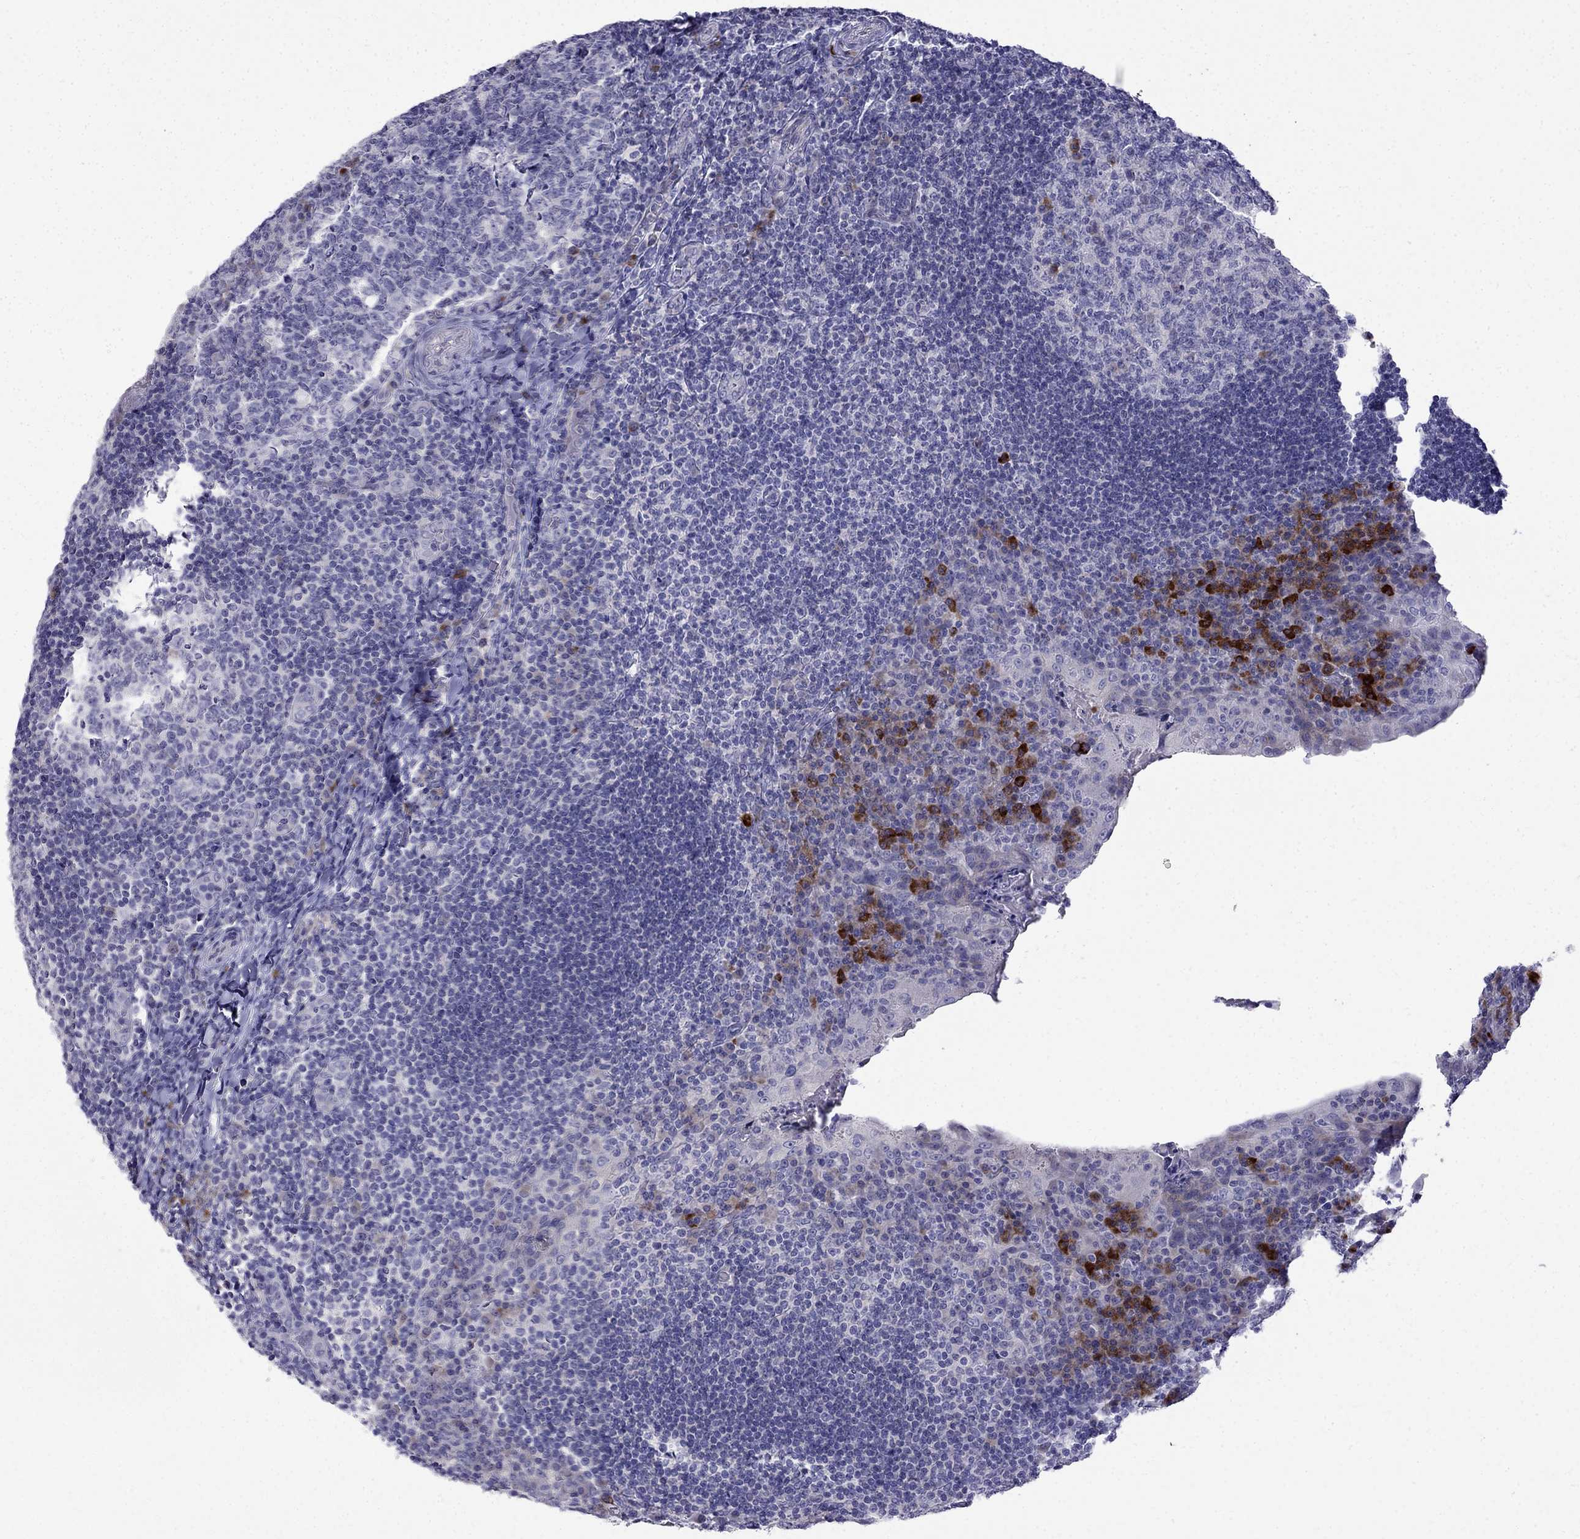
{"staining": {"intensity": "strong", "quantity": "<25%", "location": "cytoplasmic/membranous"}, "tissue": "tonsil", "cell_type": "Germinal center cells", "image_type": "normal", "snomed": [{"axis": "morphology", "description": "Normal tissue, NOS"}, {"axis": "topography", "description": "Tonsil"}], "caption": "Tonsil stained with immunohistochemistry (IHC) demonstrates strong cytoplasmic/membranous staining in about <25% of germinal center cells.", "gene": "PATE1", "patient": {"sex": "male", "age": 17}}